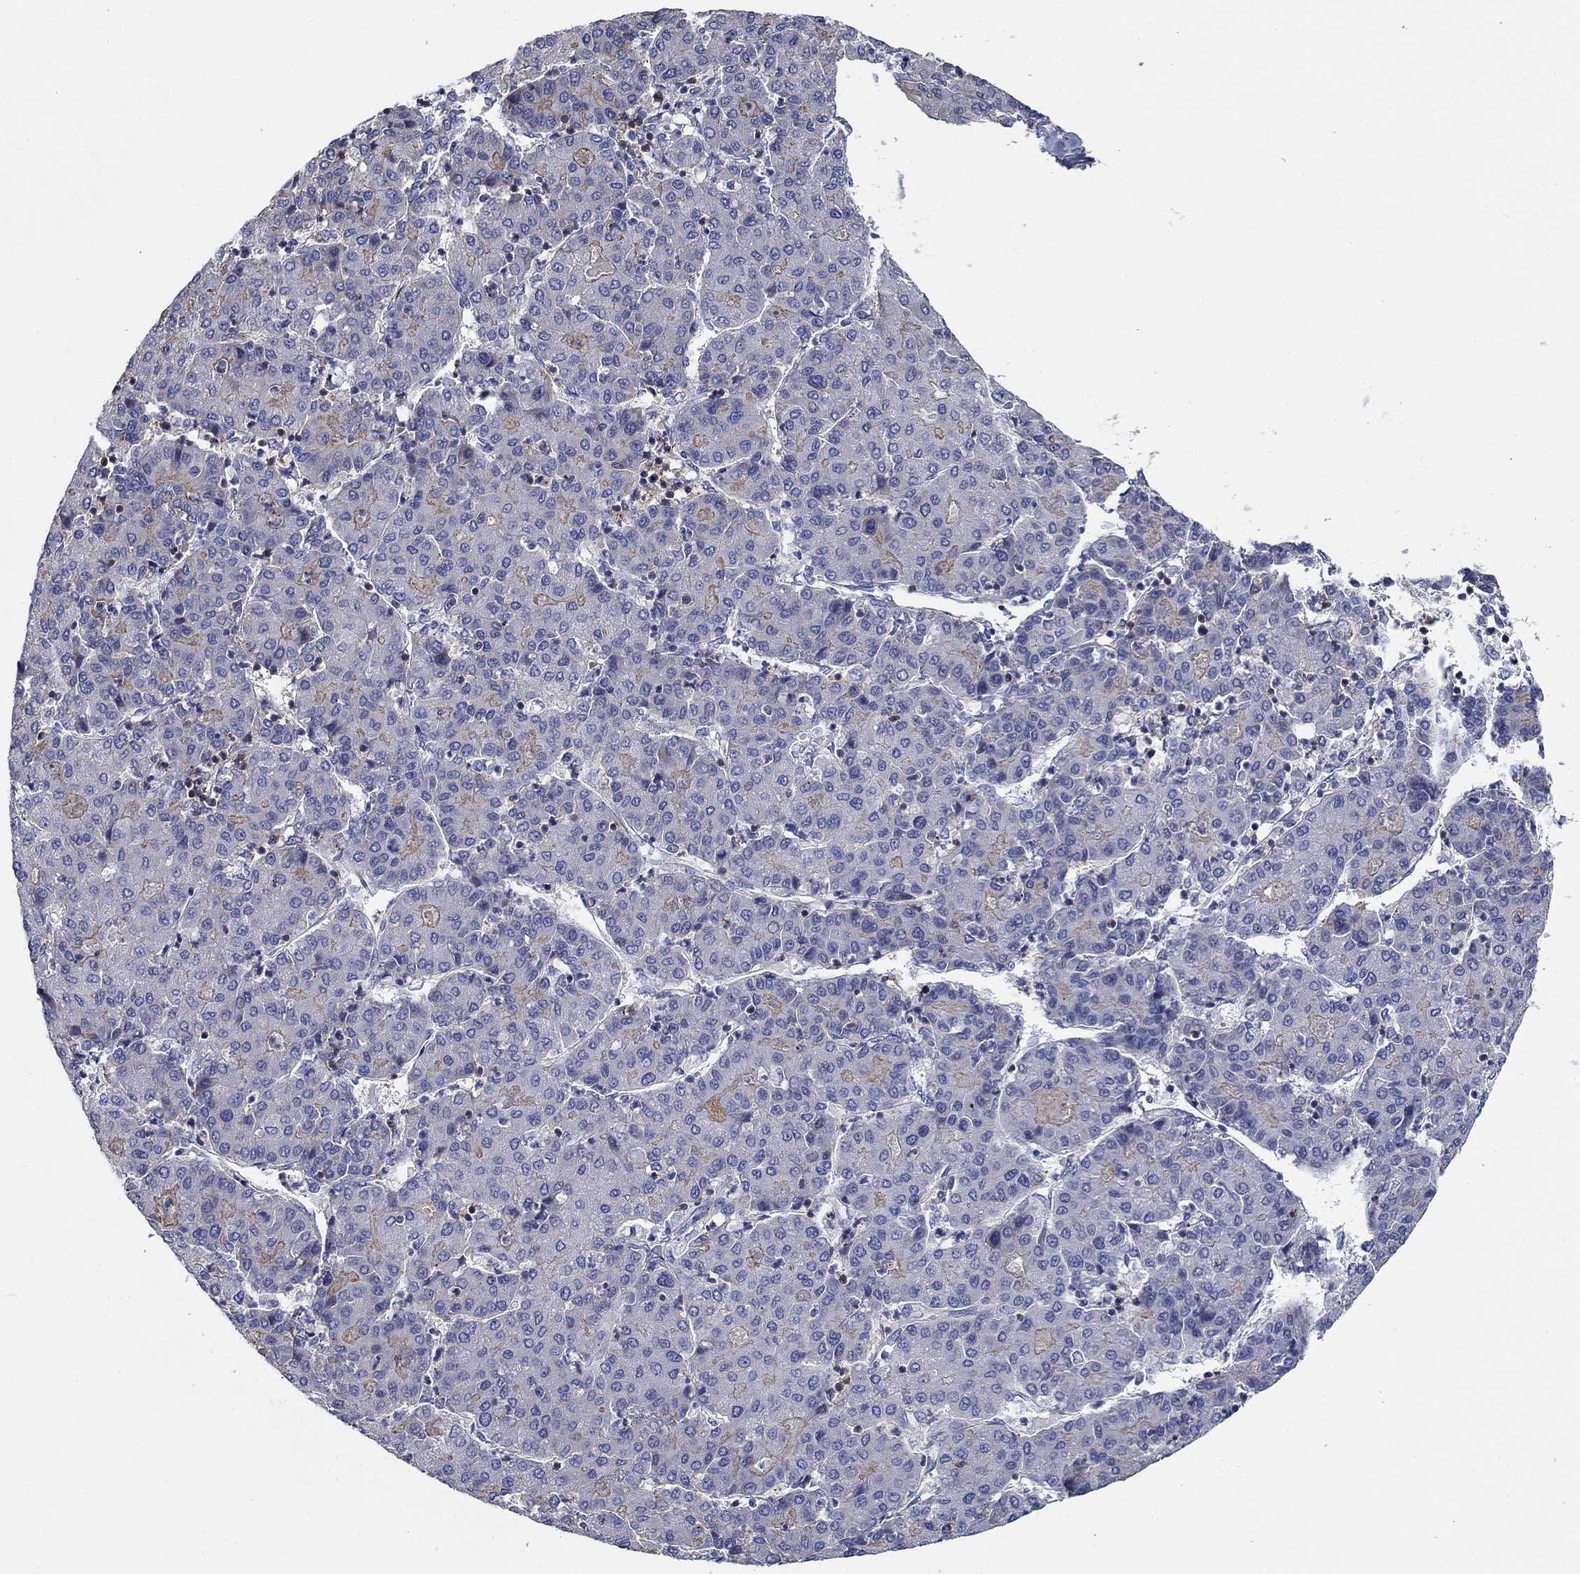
{"staining": {"intensity": "moderate", "quantity": "25%-75%", "location": "cytoplasmic/membranous"}, "tissue": "liver cancer", "cell_type": "Tumor cells", "image_type": "cancer", "snomed": [{"axis": "morphology", "description": "Carcinoma, Hepatocellular, NOS"}, {"axis": "topography", "description": "Liver"}], "caption": "Human liver cancer stained with a protein marker displays moderate staining in tumor cells.", "gene": "SIT1", "patient": {"sex": "male", "age": 65}}